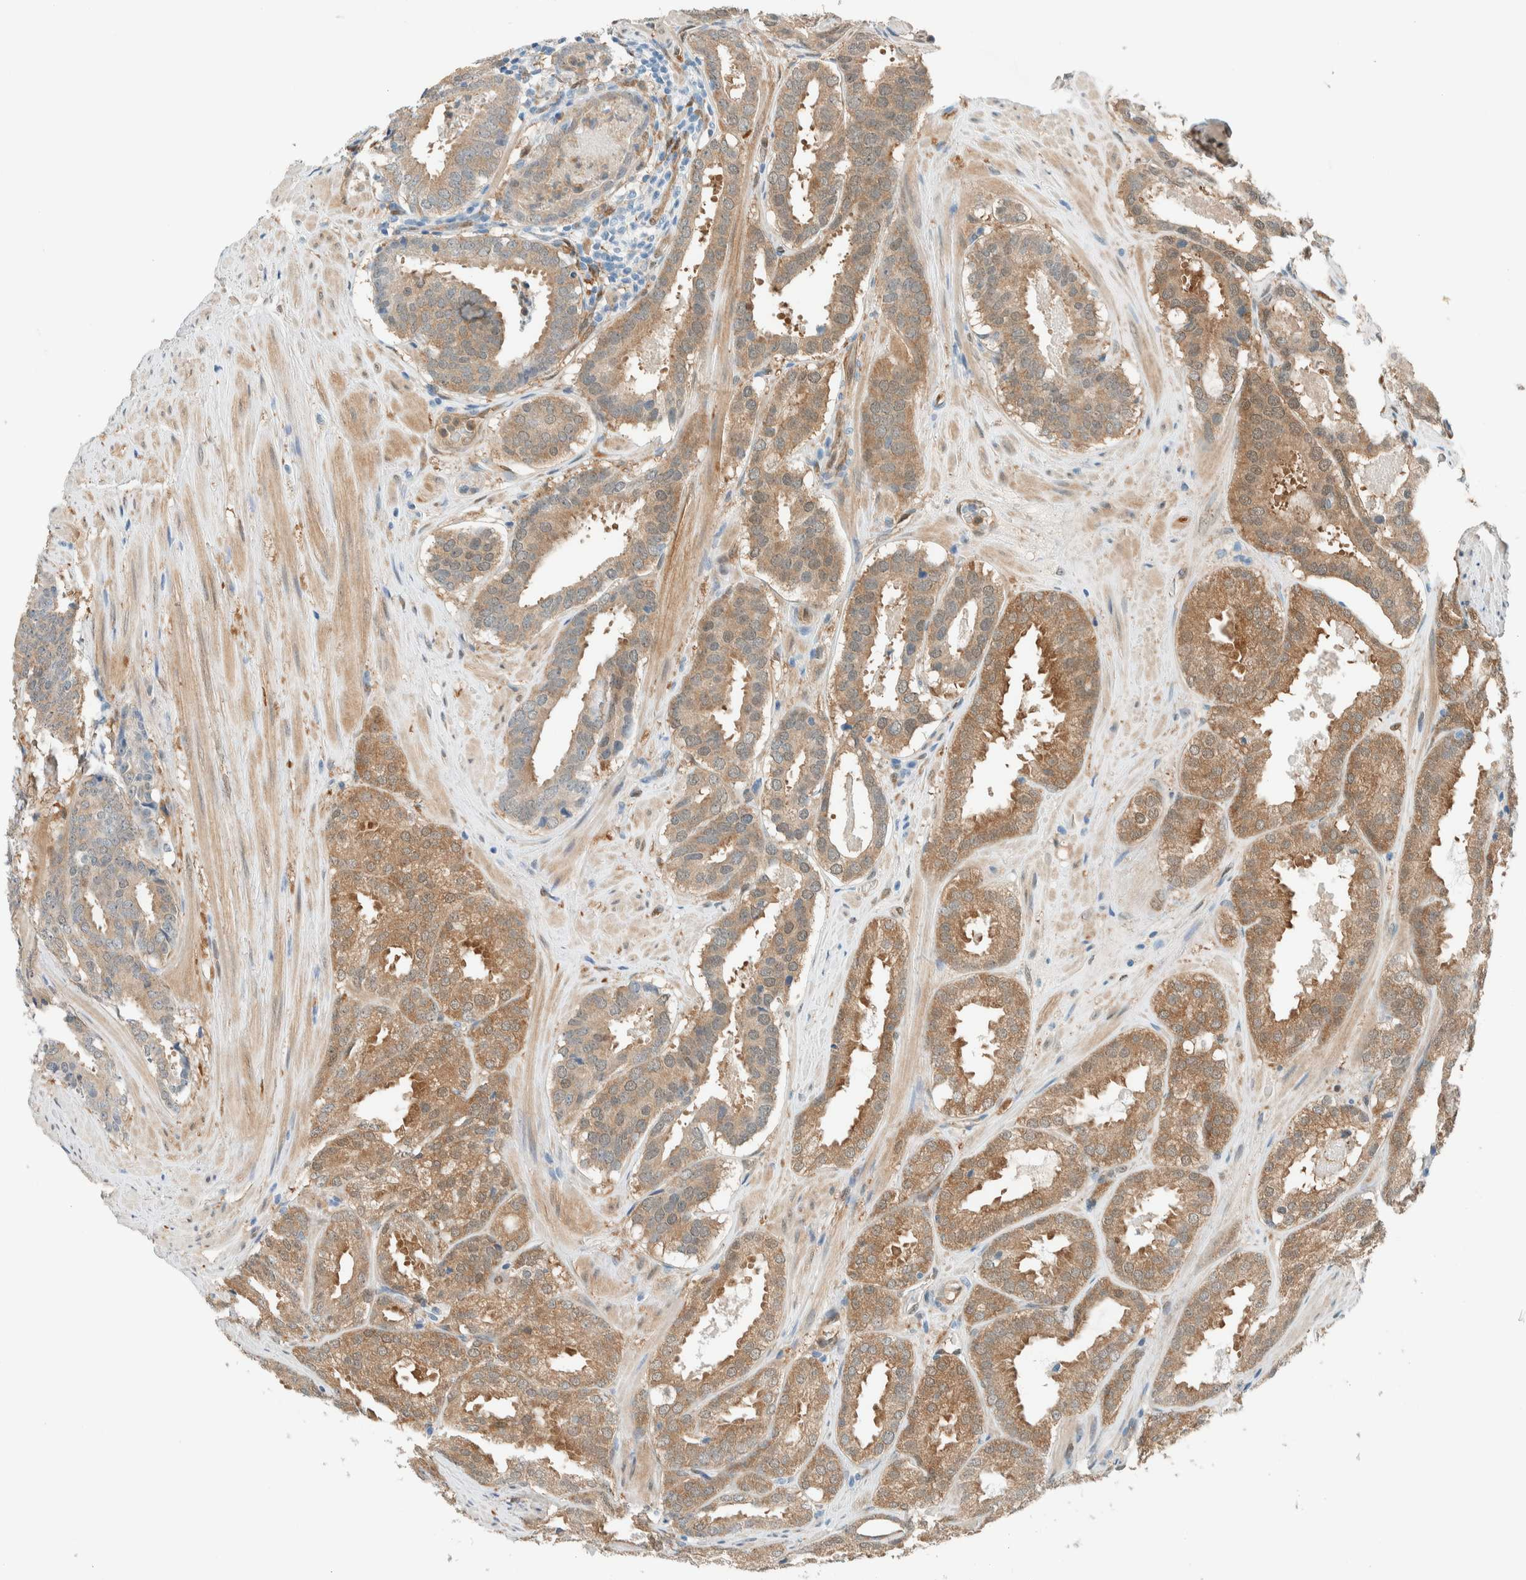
{"staining": {"intensity": "moderate", "quantity": ">75%", "location": "cytoplasmic/membranous"}, "tissue": "prostate cancer", "cell_type": "Tumor cells", "image_type": "cancer", "snomed": [{"axis": "morphology", "description": "Adenocarcinoma, Low grade"}, {"axis": "topography", "description": "Prostate"}], "caption": "An IHC image of tumor tissue is shown. Protein staining in brown labels moderate cytoplasmic/membranous positivity in prostate cancer within tumor cells.", "gene": "NXN", "patient": {"sex": "male", "age": 69}}